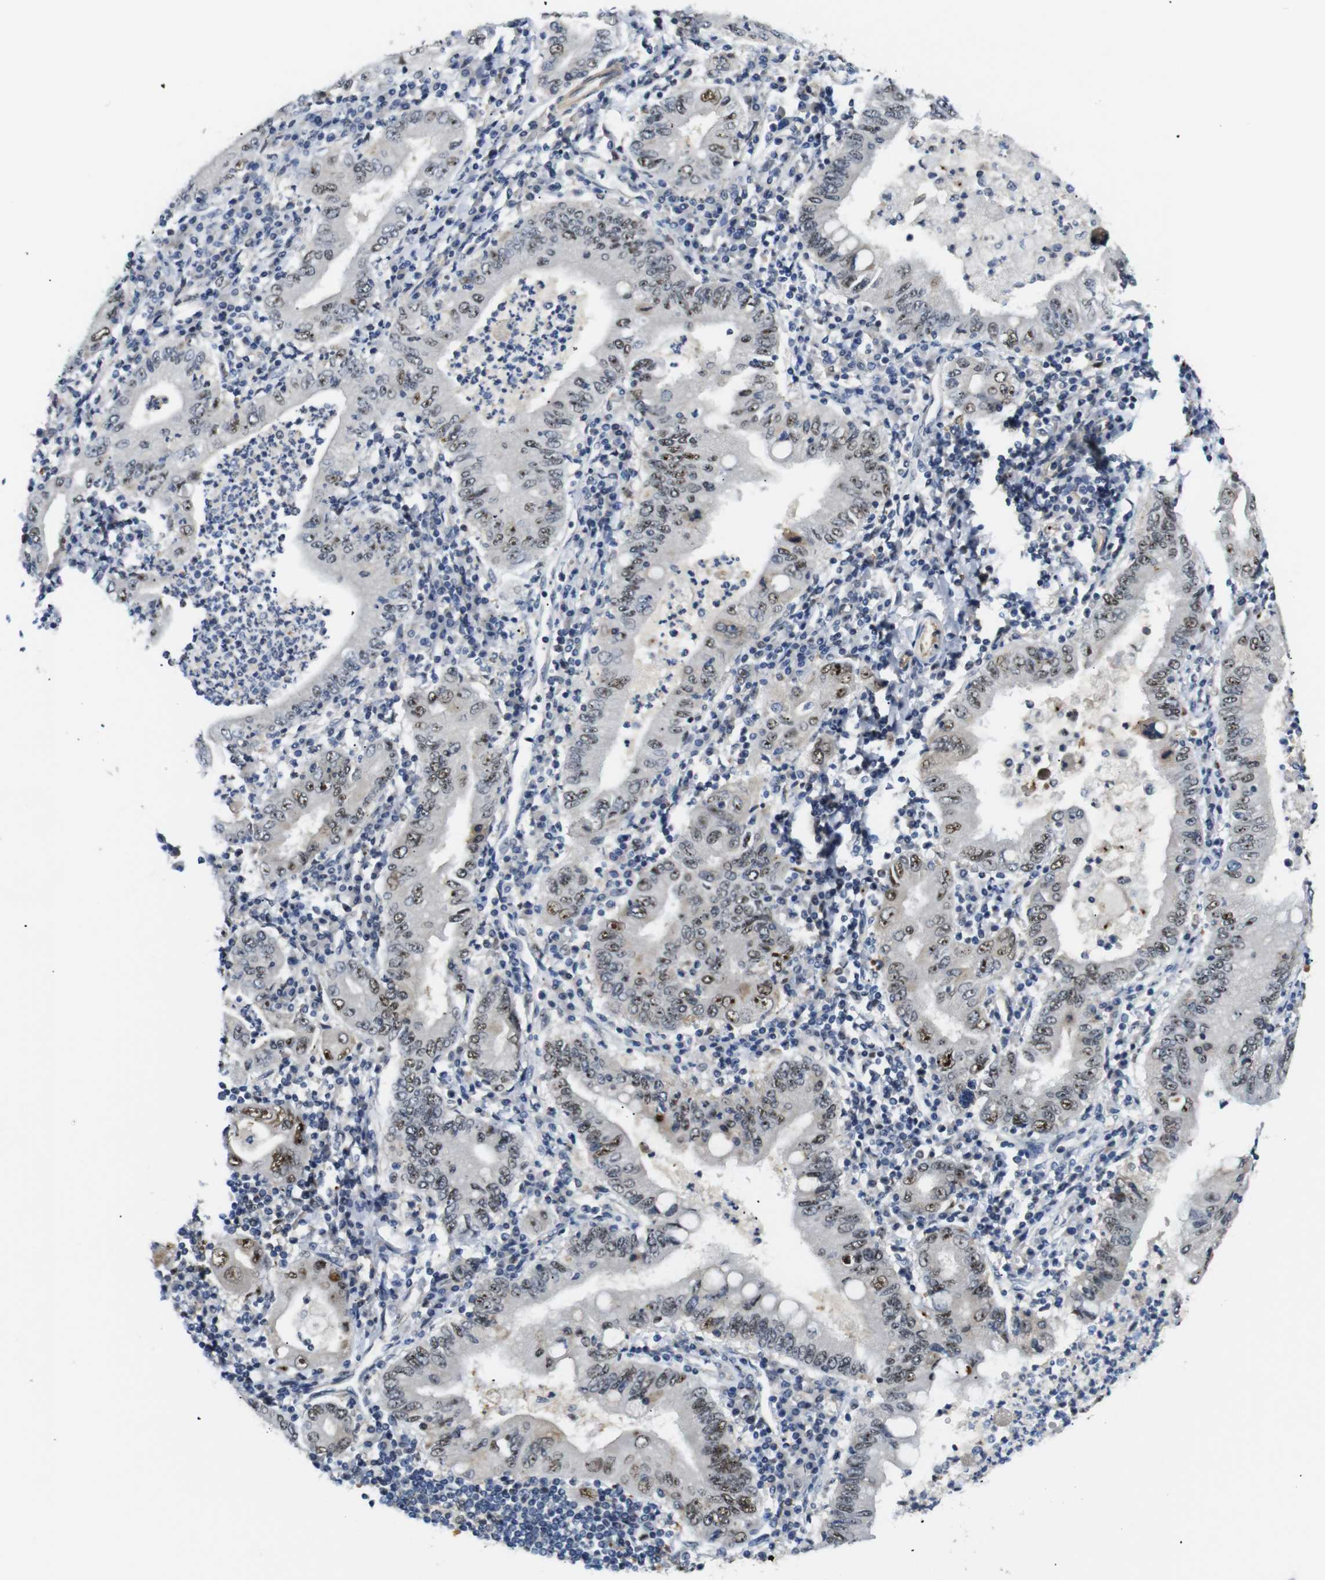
{"staining": {"intensity": "moderate", "quantity": ">75%", "location": "nuclear"}, "tissue": "stomach cancer", "cell_type": "Tumor cells", "image_type": "cancer", "snomed": [{"axis": "morphology", "description": "Normal tissue, NOS"}, {"axis": "morphology", "description": "Adenocarcinoma, NOS"}, {"axis": "topography", "description": "Esophagus"}, {"axis": "topography", "description": "Stomach, upper"}, {"axis": "topography", "description": "Peripheral nerve tissue"}], "caption": "Tumor cells exhibit moderate nuclear expression in approximately >75% of cells in adenocarcinoma (stomach). (brown staining indicates protein expression, while blue staining denotes nuclei).", "gene": "PARN", "patient": {"sex": "male", "age": 62}}